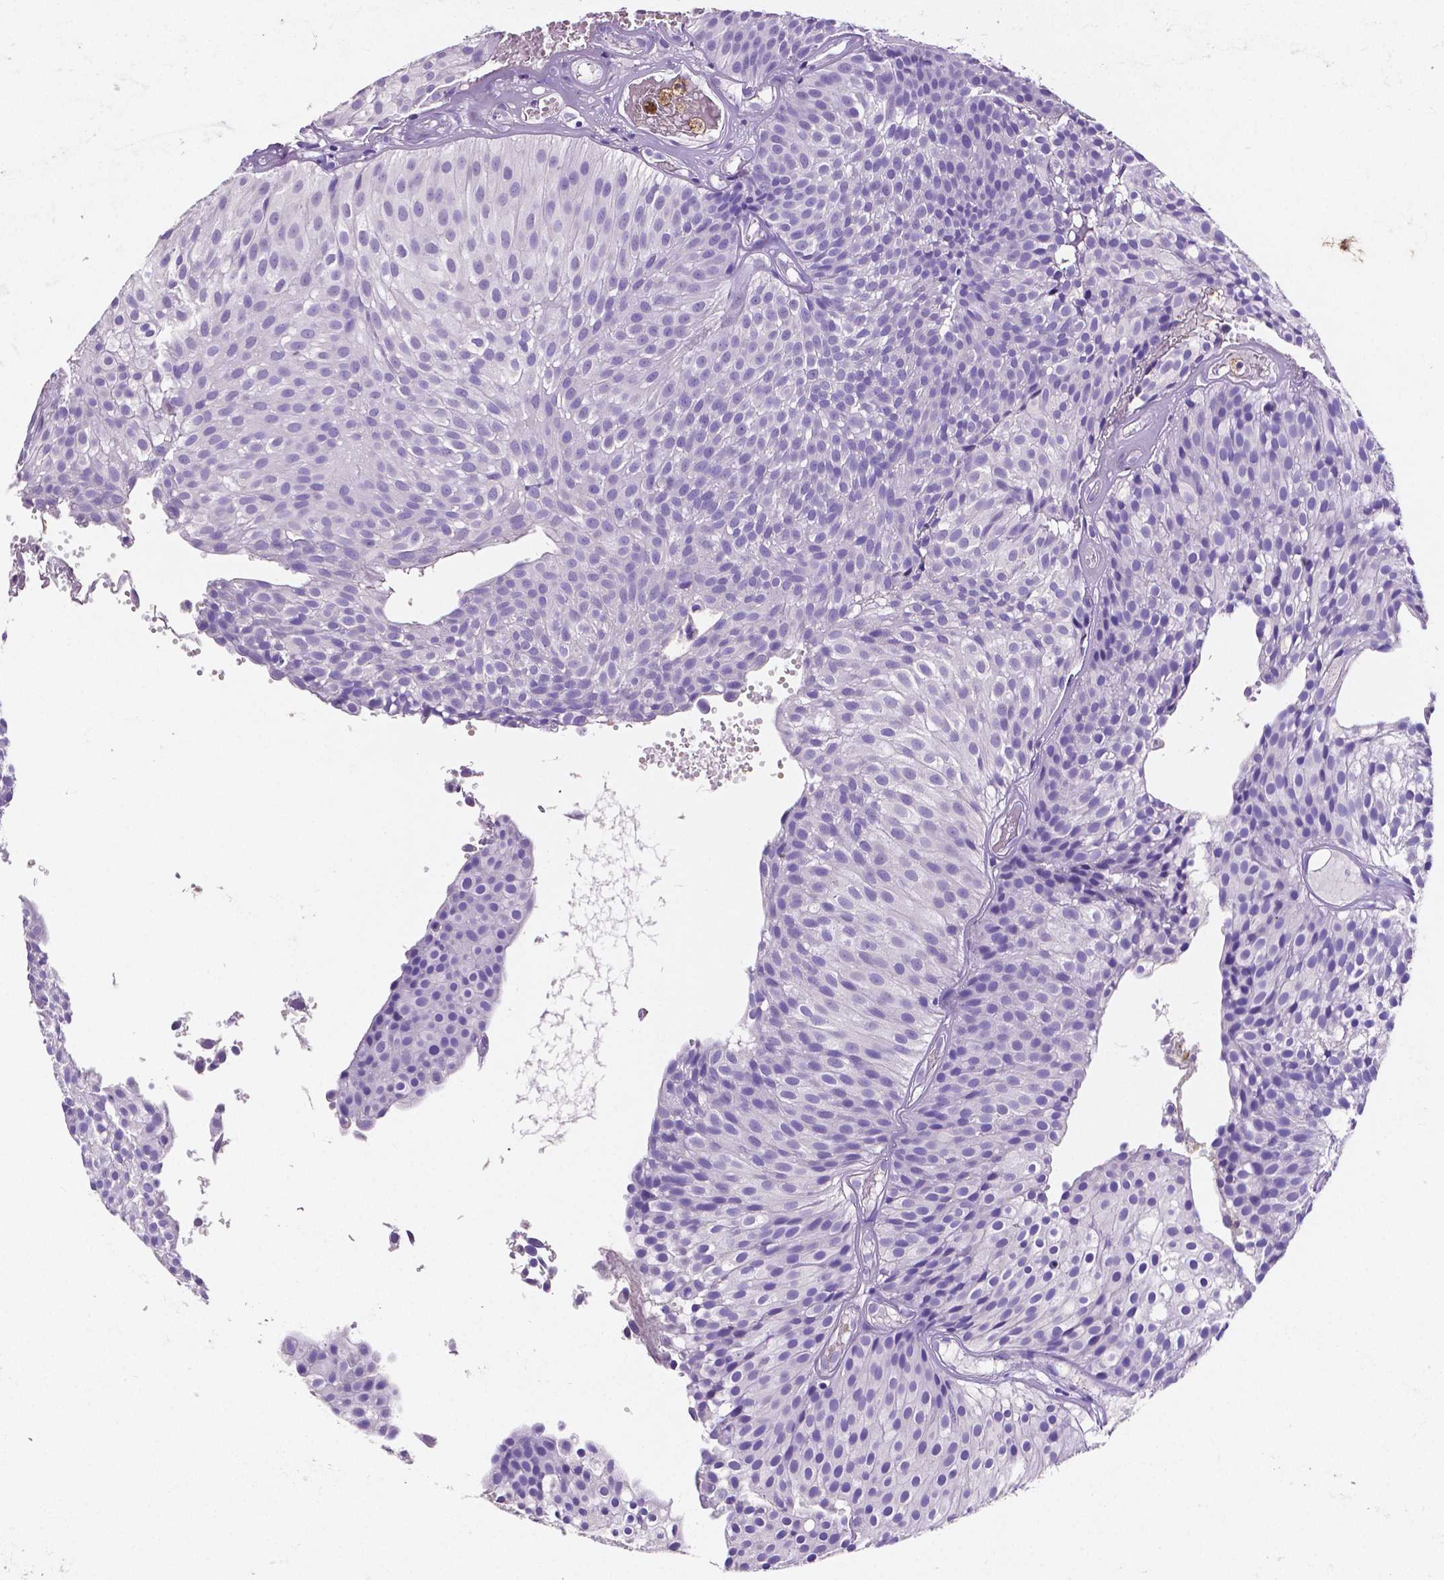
{"staining": {"intensity": "negative", "quantity": "none", "location": "none"}, "tissue": "urothelial cancer", "cell_type": "Tumor cells", "image_type": "cancer", "snomed": [{"axis": "morphology", "description": "Urothelial carcinoma, Low grade"}, {"axis": "topography", "description": "Urinary bladder"}], "caption": "A high-resolution histopathology image shows immunohistochemistry staining of urothelial cancer, which displays no significant expression in tumor cells.", "gene": "MMP9", "patient": {"sex": "male", "age": 63}}